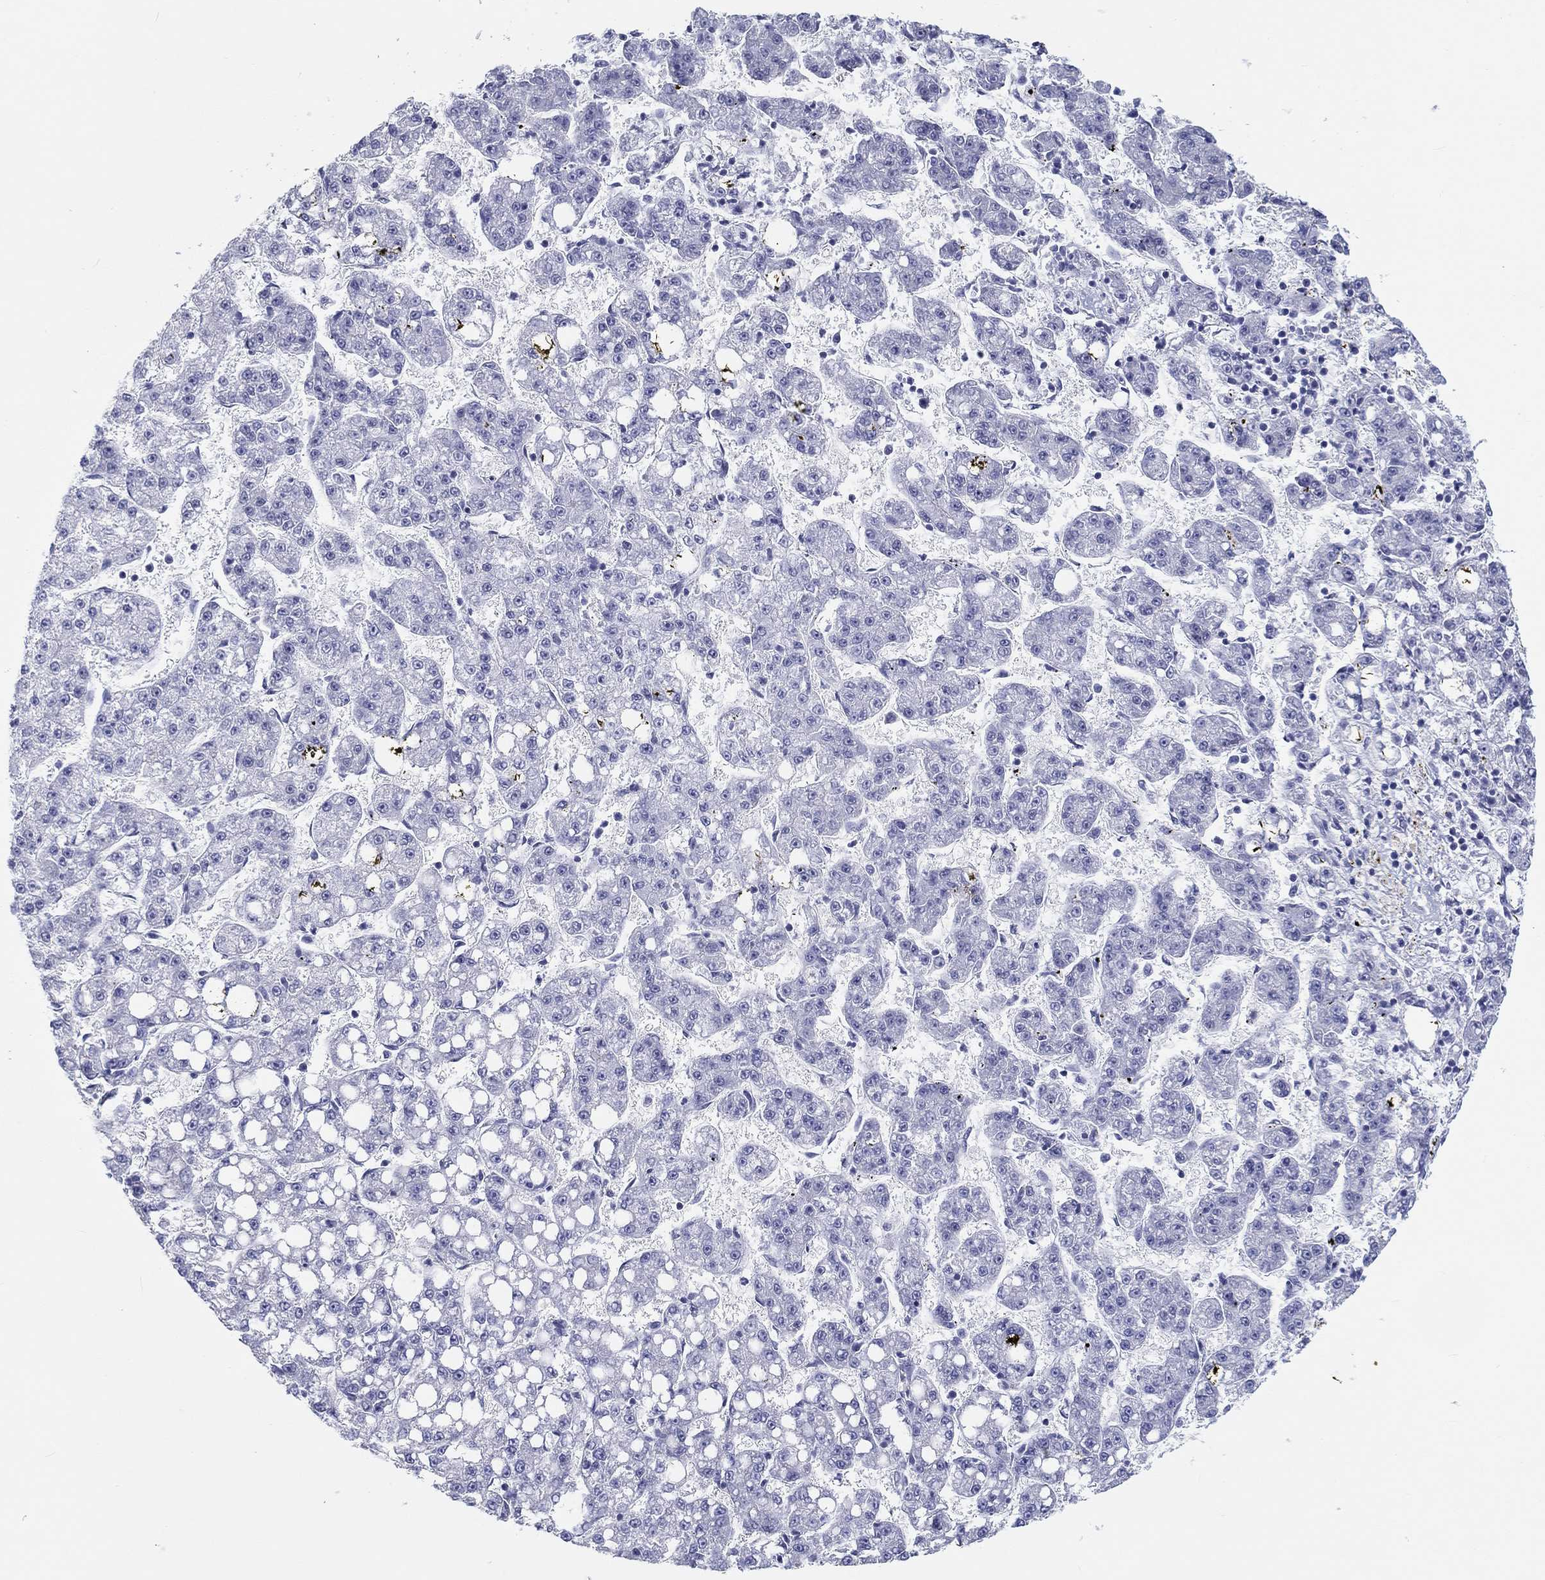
{"staining": {"intensity": "negative", "quantity": "none", "location": "none"}, "tissue": "liver cancer", "cell_type": "Tumor cells", "image_type": "cancer", "snomed": [{"axis": "morphology", "description": "Carcinoma, Hepatocellular, NOS"}, {"axis": "topography", "description": "Liver"}], "caption": "An immunohistochemistry photomicrograph of hepatocellular carcinoma (liver) is shown. There is no staining in tumor cells of hepatocellular carcinoma (liver).", "gene": "CRYGD", "patient": {"sex": "female", "age": 65}}